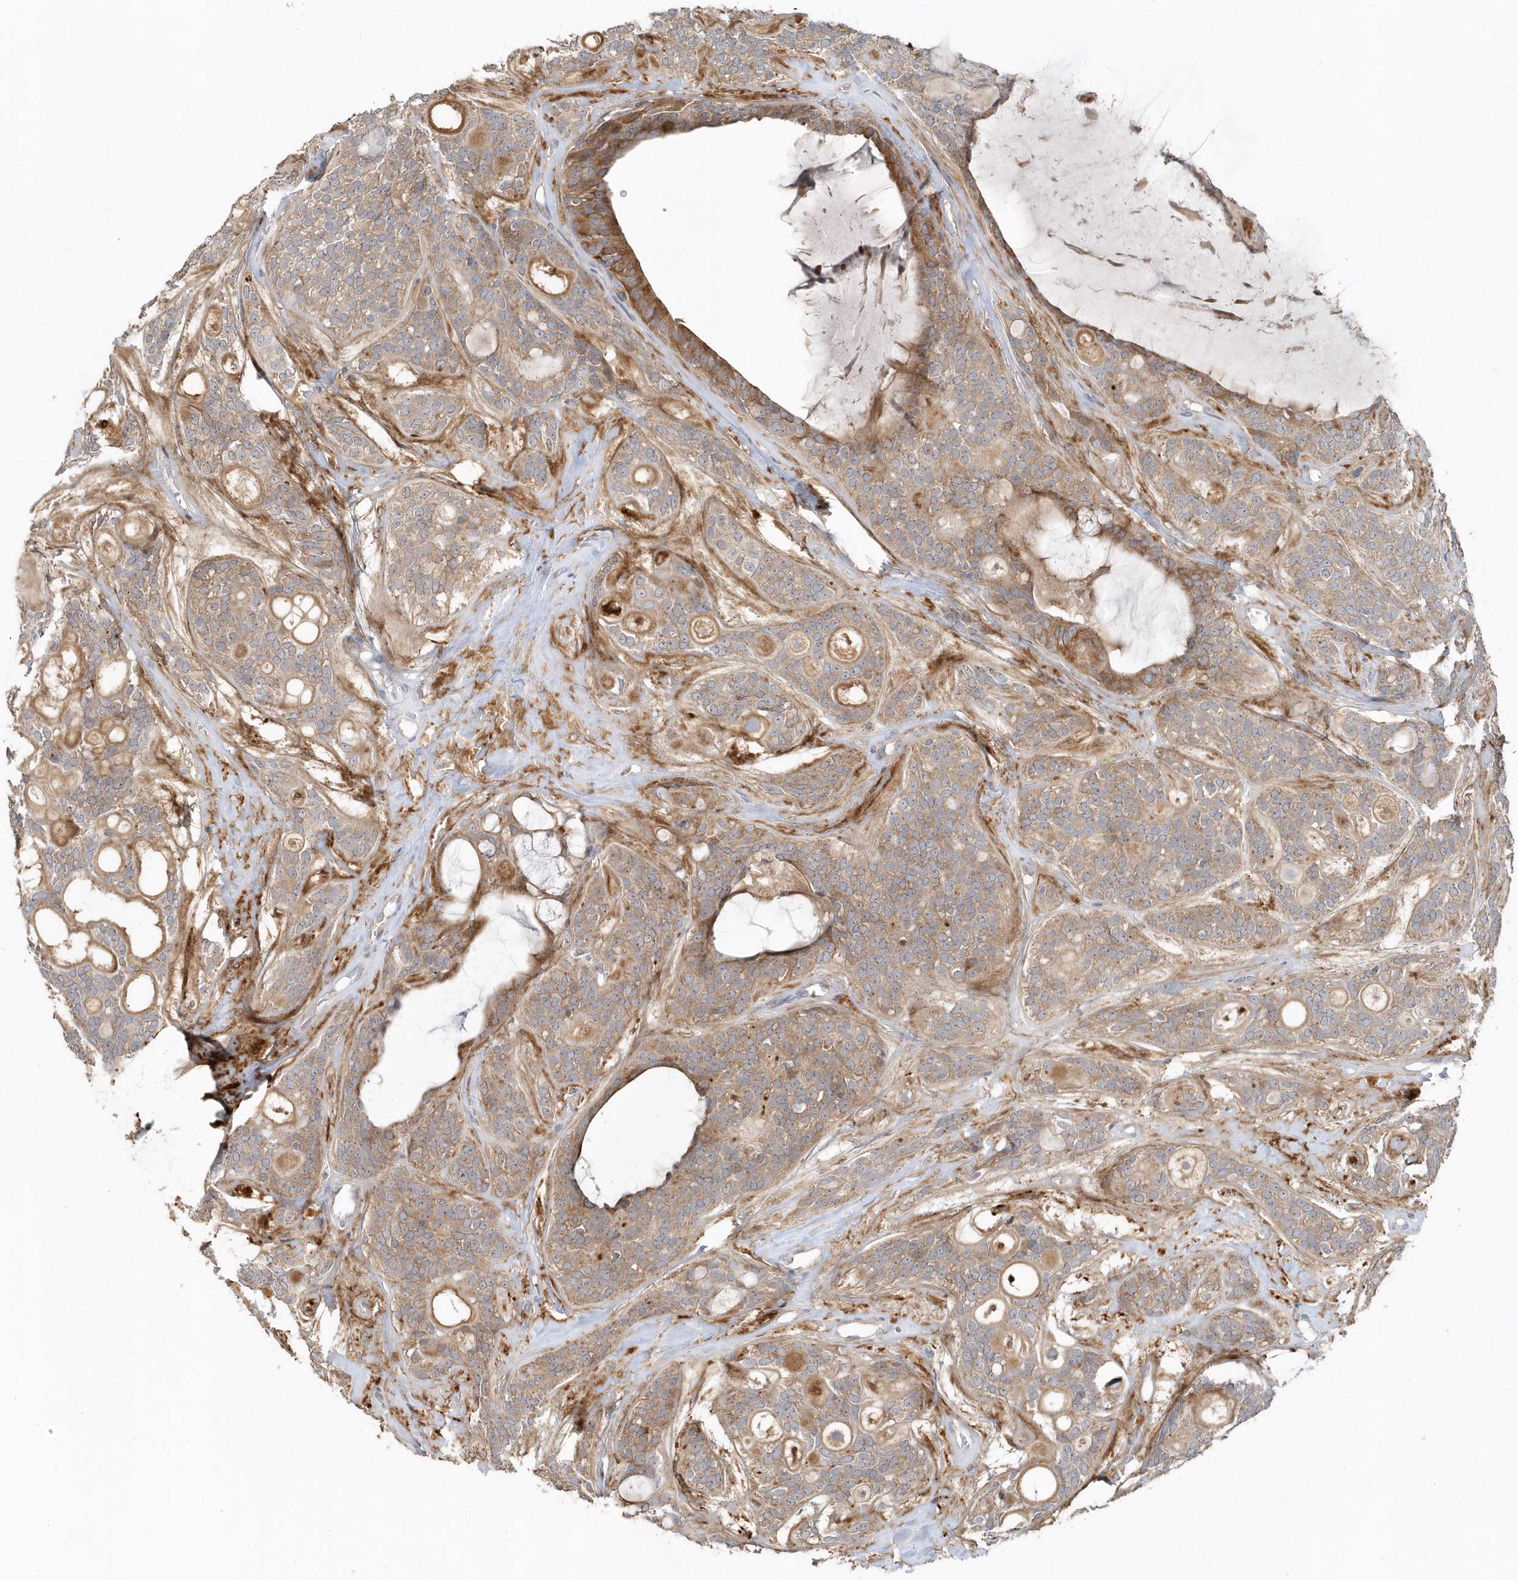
{"staining": {"intensity": "moderate", "quantity": ">75%", "location": "cytoplasmic/membranous"}, "tissue": "head and neck cancer", "cell_type": "Tumor cells", "image_type": "cancer", "snomed": [{"axis": "morphology", "description": "Adenocarcinoma, NOS"}, {"axis": "topography", "description": "Head-Neck"}], "caption": "Head and neck cancer (adenocarcinoma) stained with DAB (3,3'-diaminobenzidine) IHC displays medium levels of moderate cytoplasmic/membranous positivity in about >75% of tumor cells. (Brightfield microscopy of DAB IHC at high magnification).", "gene": "MMUT", "patient": {"sex": "male", "age": 66}}